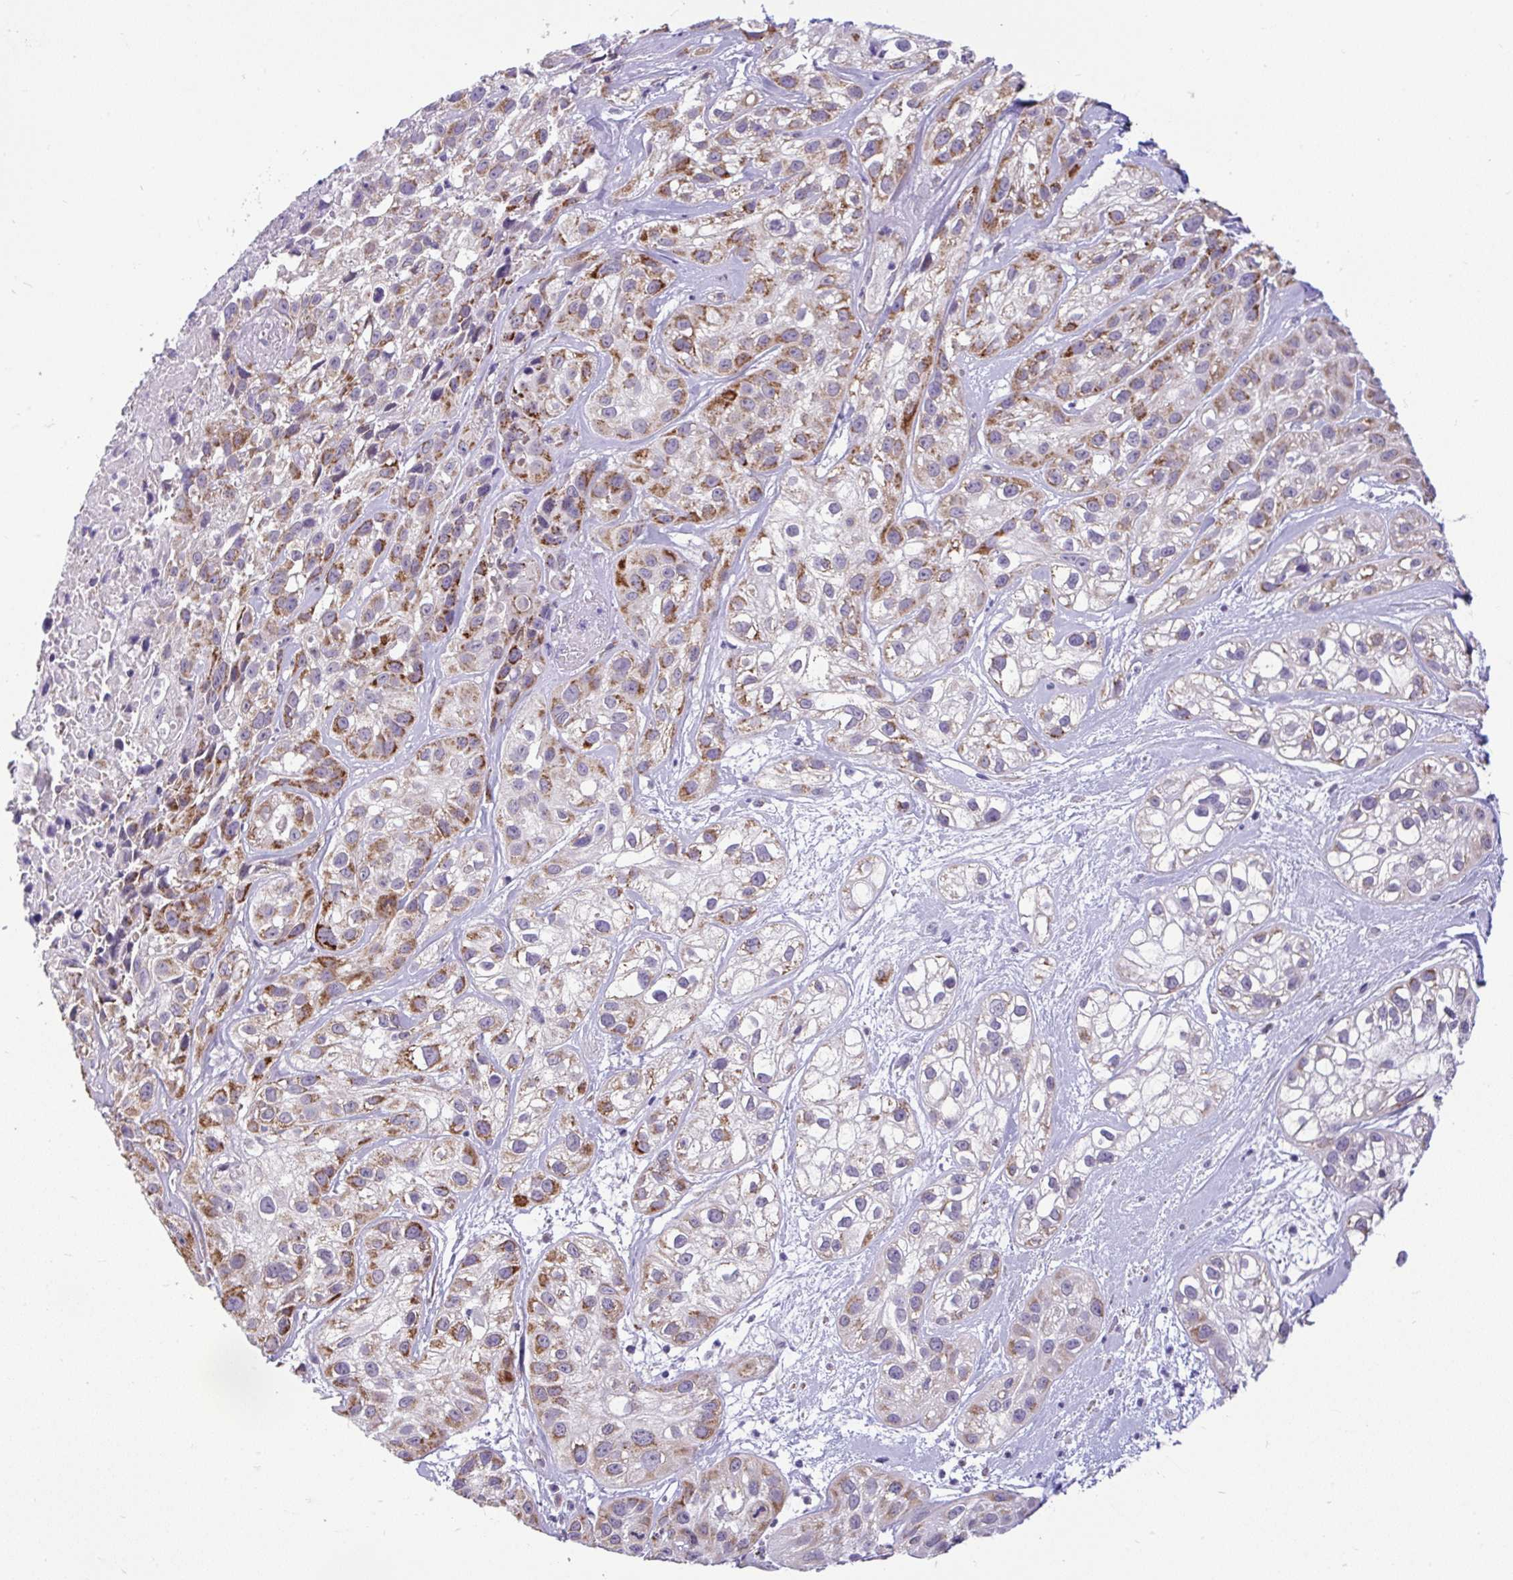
{"staining": {"intensity": "moderate", "quantity": "25%-75%", "location": "cytoplasmic/membranous"}, "tissue": "skin cancer", "cell_type": "Tumor cells", "image_type": "cancer", "snomed": [{"axis": "morphology", "description": "Squamous cell carcinoma, NOS"}, {"axis": "topography", "description": "Skin"}], "caption": "Human skin squamous cell carcinoma stained with a brown dye shows moderate cytoplasmic/membranous positive staining in about 25%-75% of tumor cells.", "gene": "PYCR2", "patient": {"sex": "male", "age": 82}}